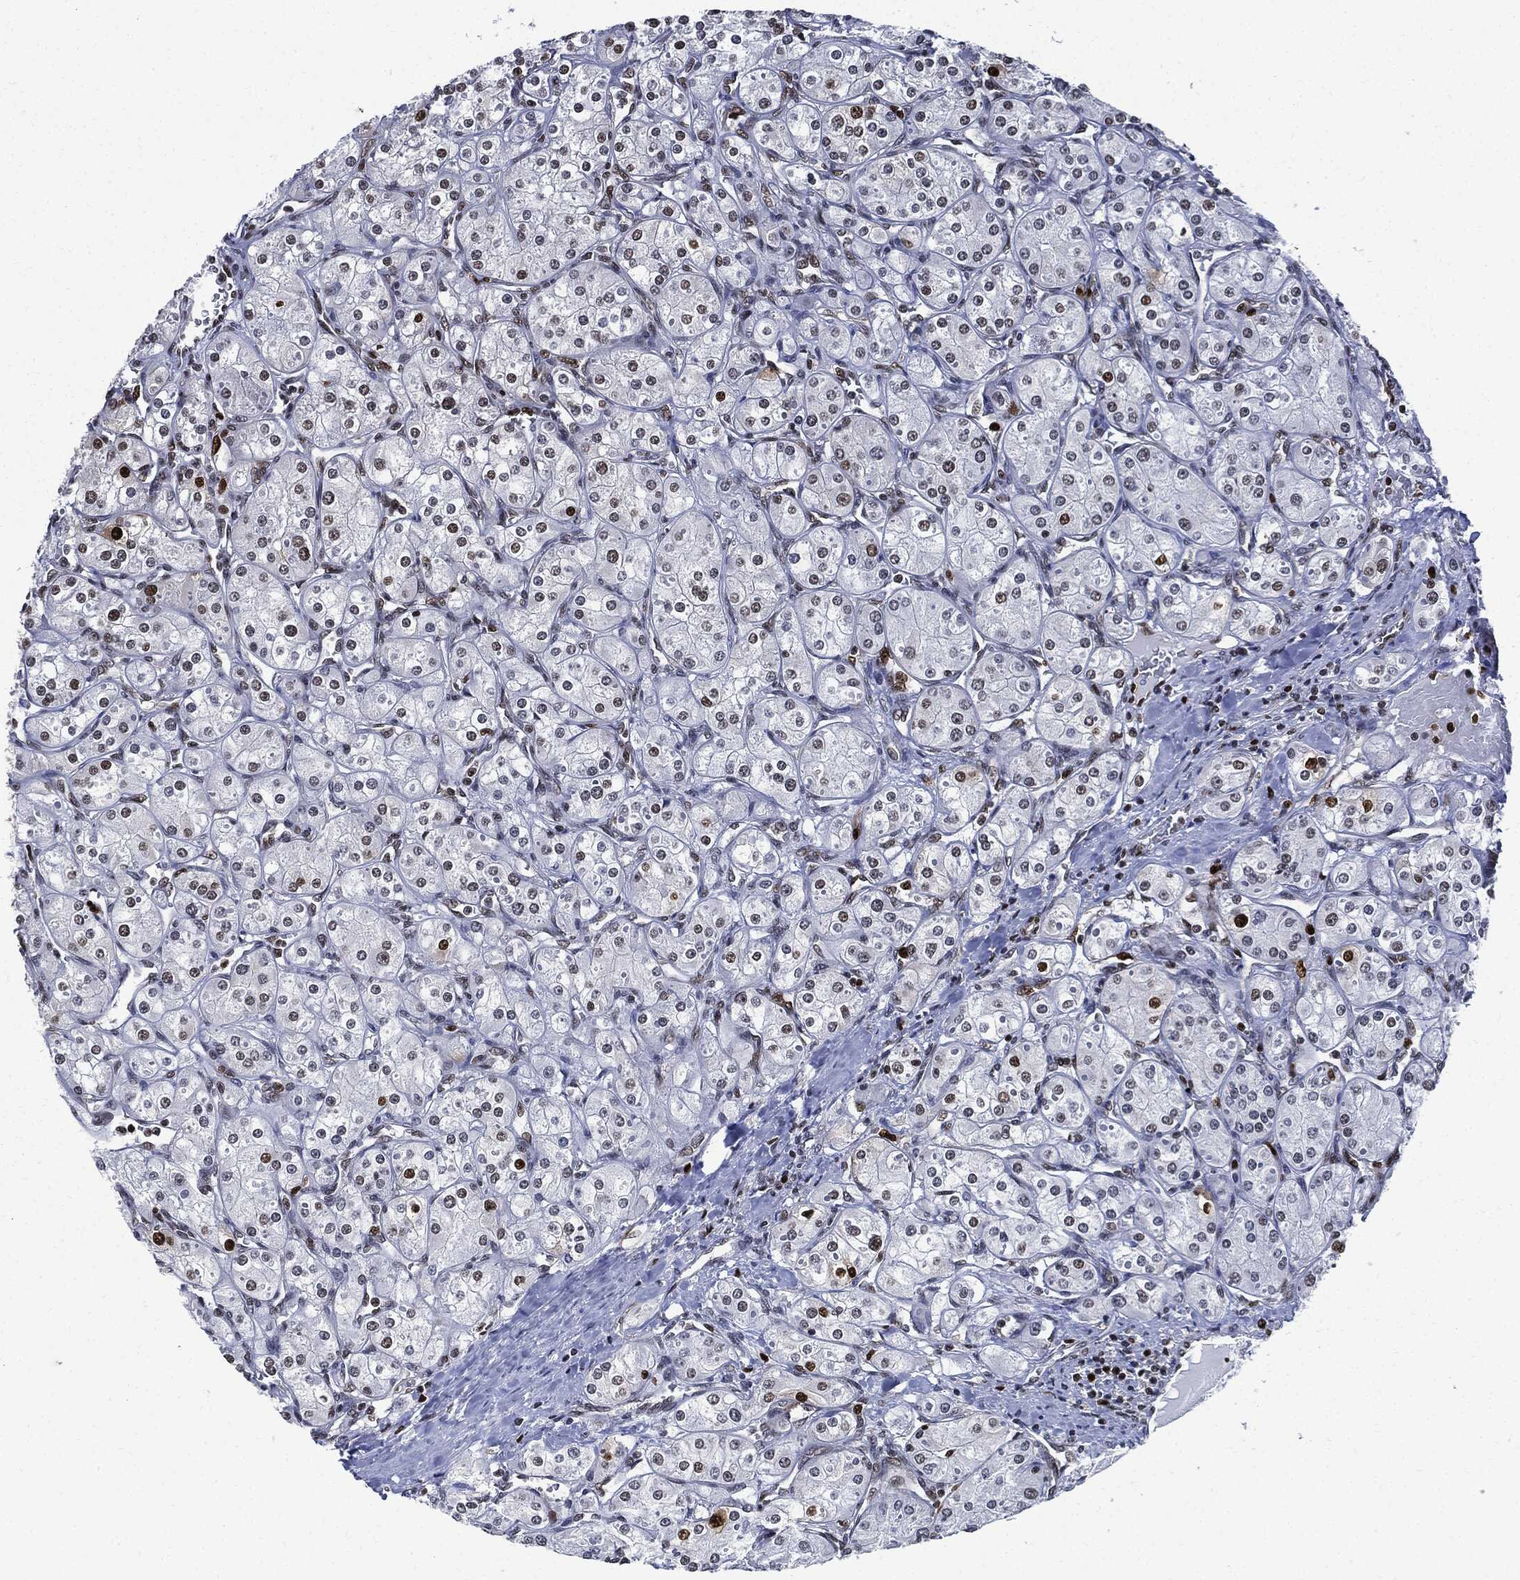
{"staining": {"intensity": "strong", "quantity": "<25%", "location": "nuclear"}, "tissue": "renal cancer", "cell_type": "Tumor cells", "image_type": "cancer", "snomed": [{"axis": "morphology", "description": "Adenocarcinoma, NOS"}, {"axis": "topography", "description": "Kidney"}], "caption": "Approximately <25% of tumor cells in human adenocarcinoma (renal) demonstrate strong nuclear protein positivity as visualized by brown immunohistochemical staining.", "gene": "PCNA", "patient": {"sex": "male", "age": 77}}